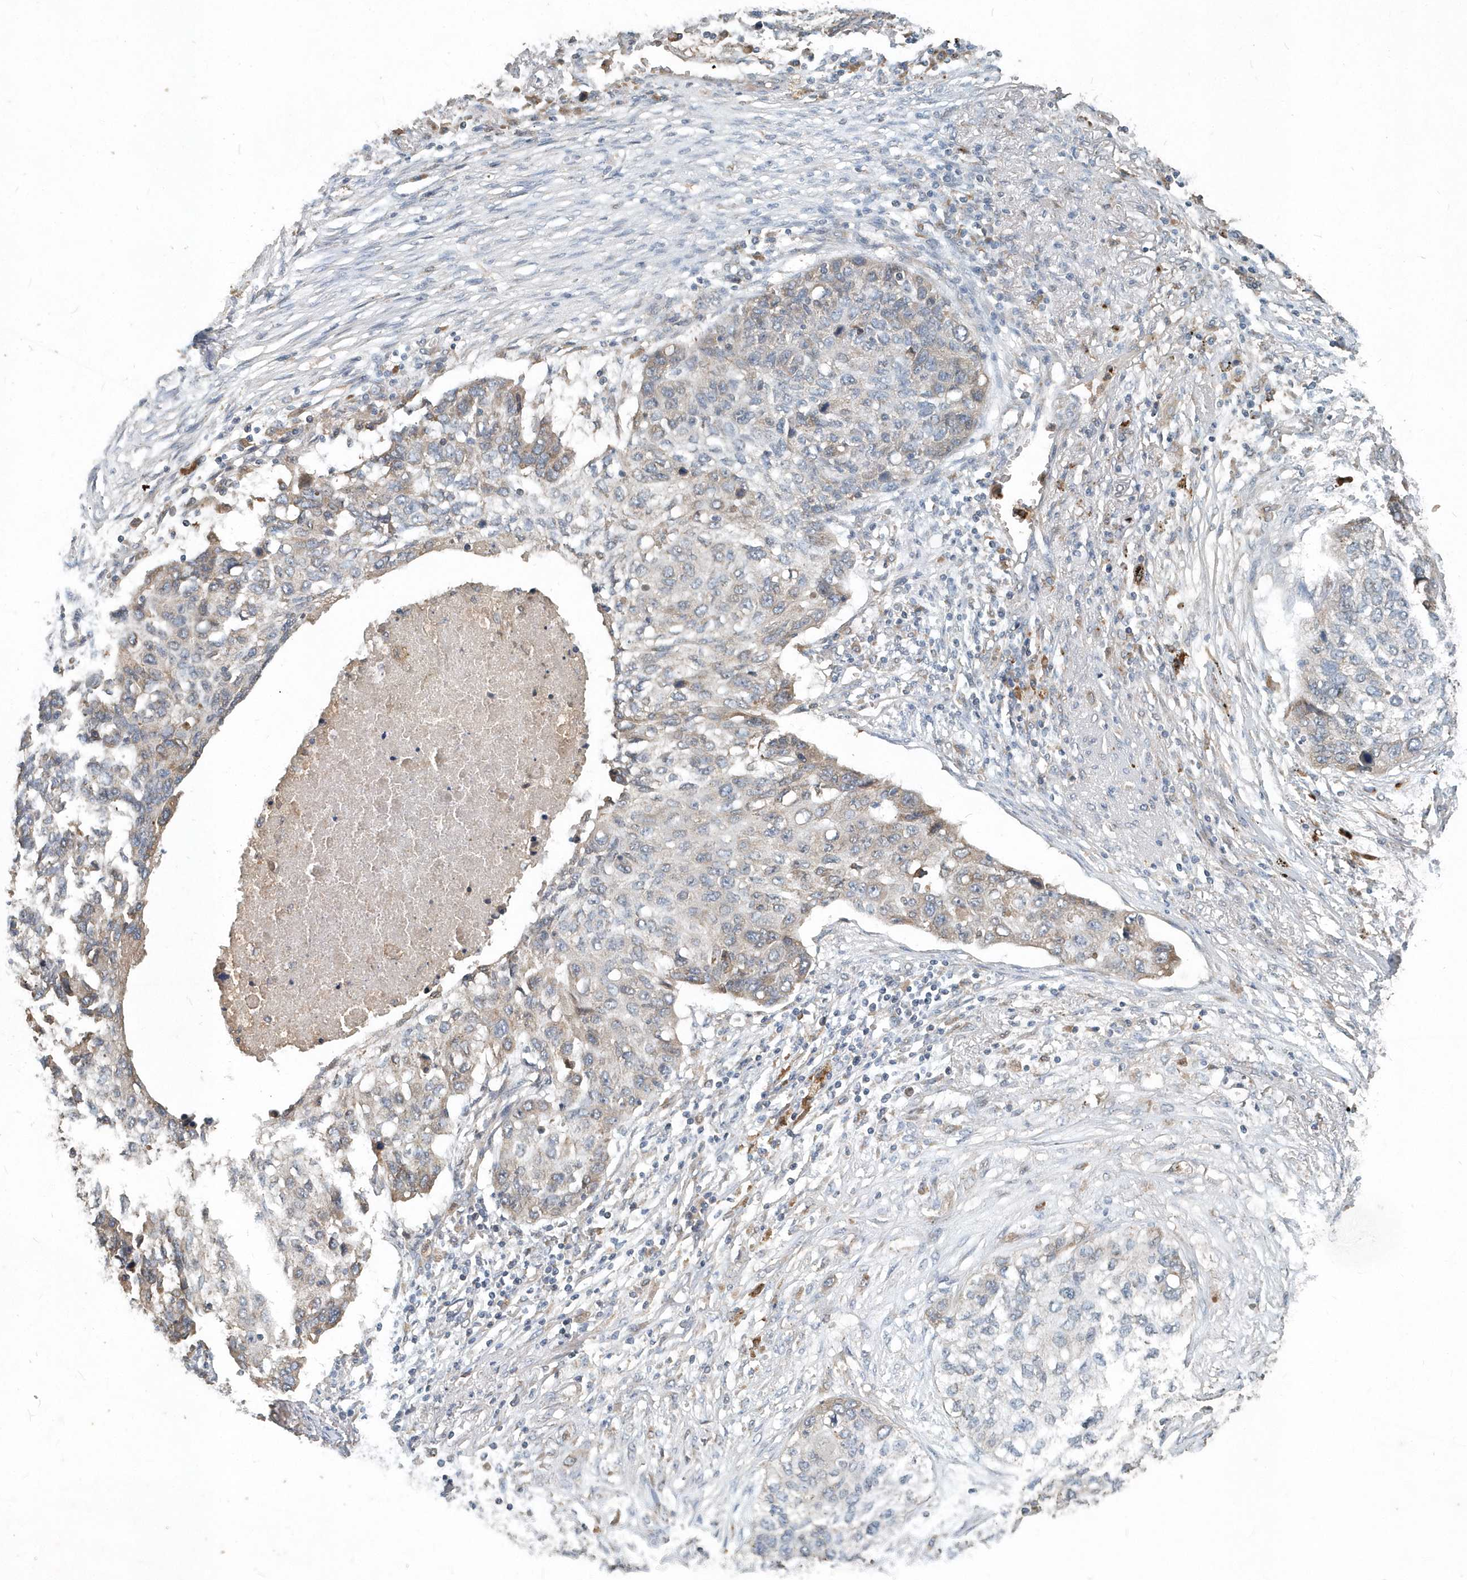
{"staining": {"intensity": "weak", "quantity": "25%-75%", "location": "cytoplasmic/membranous"}, "tissue": "lung cancer", "cell_type": "Tumor cells", "image_type": "cancer", "snomed": [{"axis": "morphology", "description": "Squamous cell carcinoma, NOS"}, {"axis": "topography", "description": "Lung"}], "caption": "Immunohistochemistry (IHC) histopathology image of neoplastic tissue: squamous cell carcinoma (lung) stained using immunohistochemistry (IHC) demonstrates low levels of weak protein expression localized specifically in the cytoplasmic/membranous of tumor cells, appearing as a cytoplasmic/membranous brown color.", "gene": "SCFD2", "patient": {"sex": "female", "age": 63}}